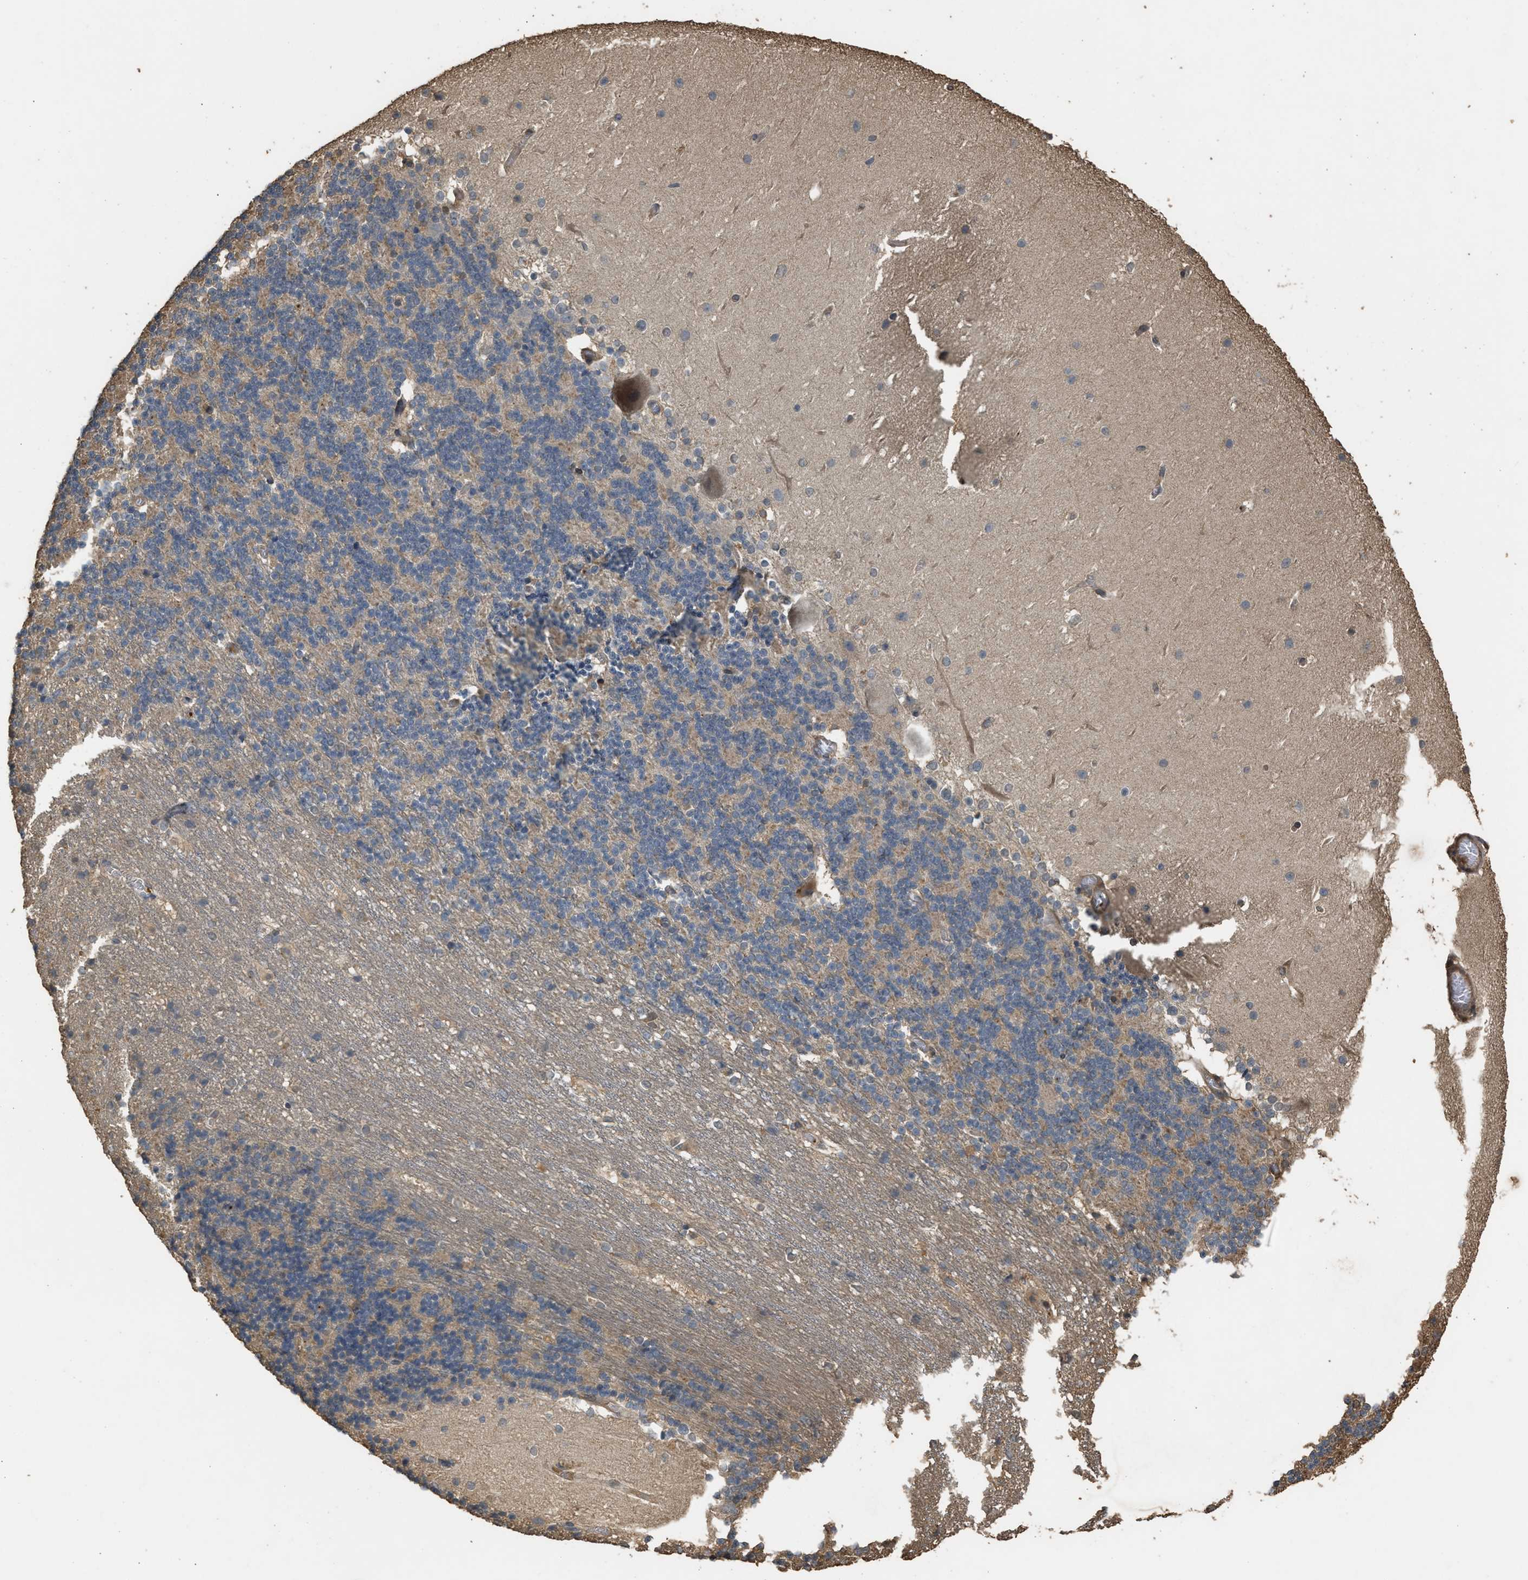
{"staining": {"intensity": "weak", "quantity": ">75%", "location": "cytoplasmic/membranous"}, "tissue": "cerebellum", "cell_type": "Cells in granular layer", "image_type": "normal", "snomed": [{"axis": "morphology", "description": "Normal tissue, NOS"}, {"axis": "topography", "description": "Cerebellum"}], "caption": "The photomicrograph displays a brown stain indicating the presence of a protein in the cytoplasmic/membranous of cells in granular layer in cerebellum. The protein of interest is stained brown, and the nuclei are stained in blue (DAB IHC with brightfield microscopy, high magnification).", "gene": "ARHGDIA", "patient": {"sex": "female", "age": 19}}